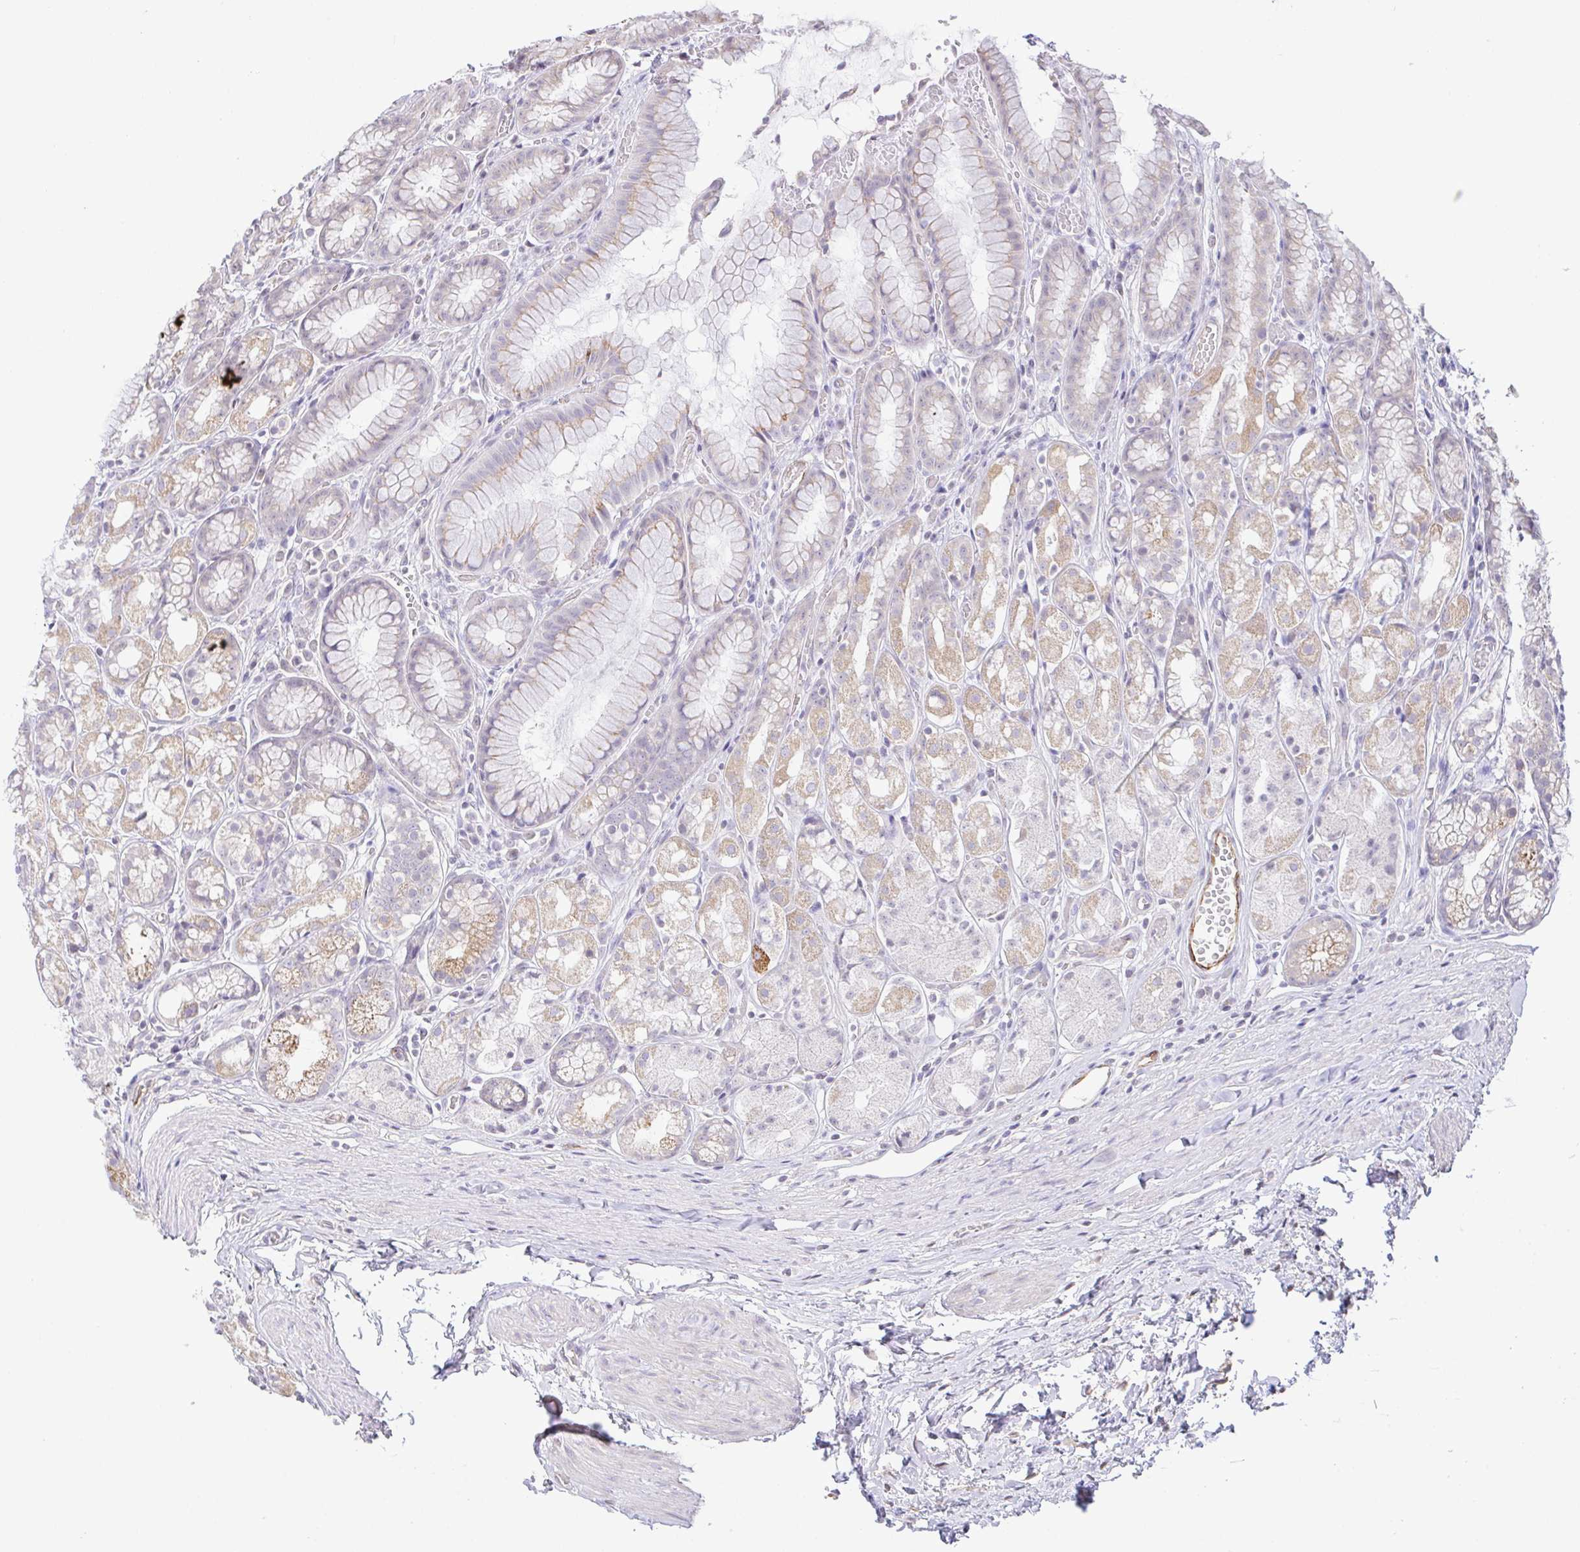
{"staining": {"intensity": "moderate", "quantity": "25%-75%", "location": "cytoplasmic/membranous"}, "tissue": "stomach", "cell_type": "Glandular cells", "image_type": "normal", "snomed": [{"axis": "morphology", "description": "Normal tissue, NOS"}, {"axis": "topography", "description": "Smooth muscle"}, {"axis": "topography", "description": "Stomach"}], "caption": "Moderate cytoplasmic/membranous staining for a protein is appreciated in about 25%-75% of glandular cells of benign stomach using IHC.", "gene": "PLCD4", "patient": {"sex": "male", "age": 70}}